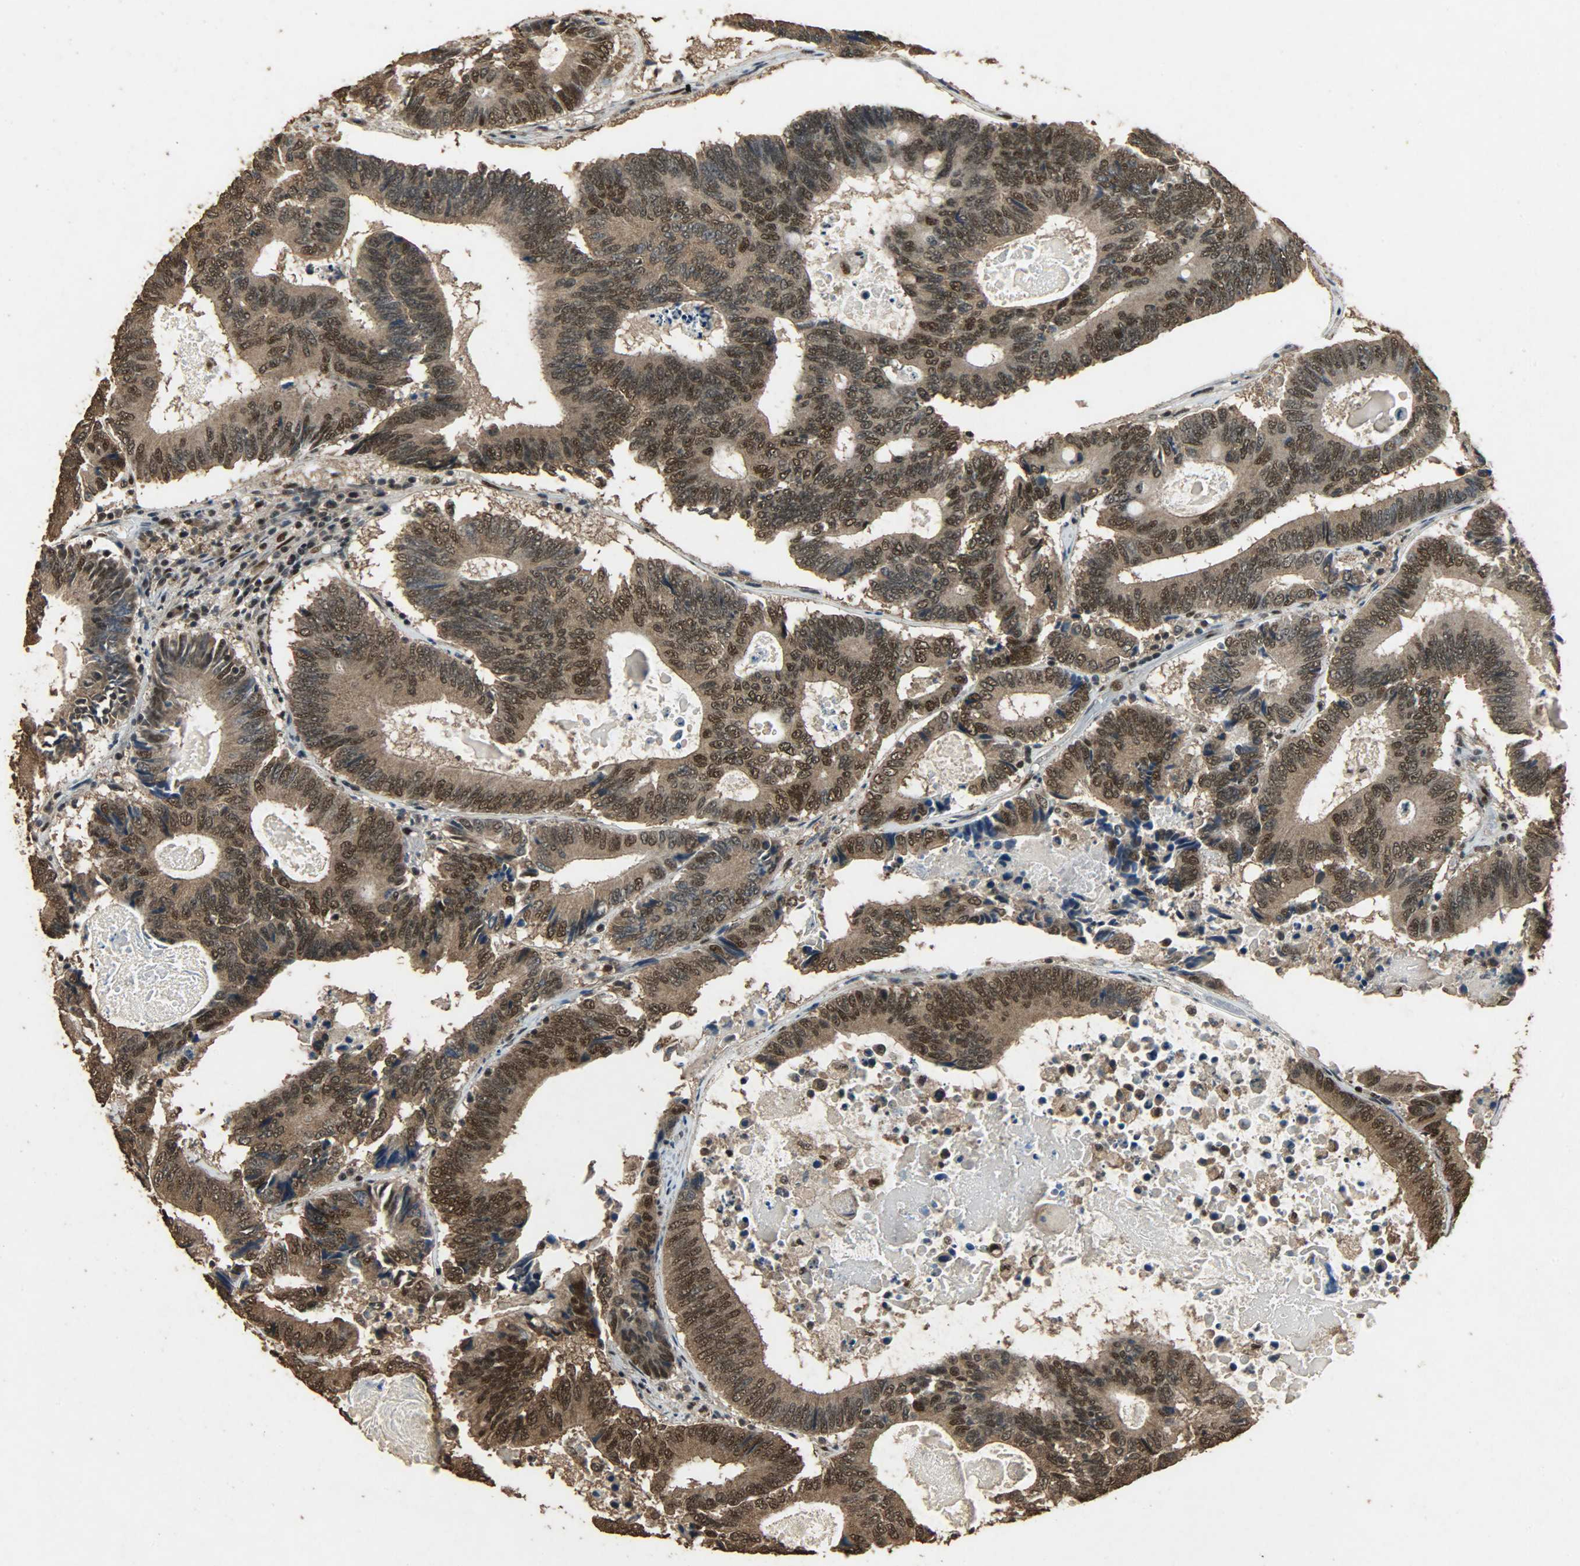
{"staining": {"intensity": "strong", "quantity": ">75%", "location": "cytoplasmic/membranous,nuclear"}, "tissue": "colorectal cancer", "cell_type": "Tumor cells", "image_type": "cancer", "snomed": [{"axis": "morphology", "description": "Adenocarcinoma, NOS"}, {"axis": "topography", "description": "Colon"}], "caption": "A brown stain shows strong cytoplasmic/membranous and nuclear positivity of a protein in colorectal adenocarcinoma tumor cells.", "gene": "CCNT2", "patient": {"sex": "female", "age": 78}}